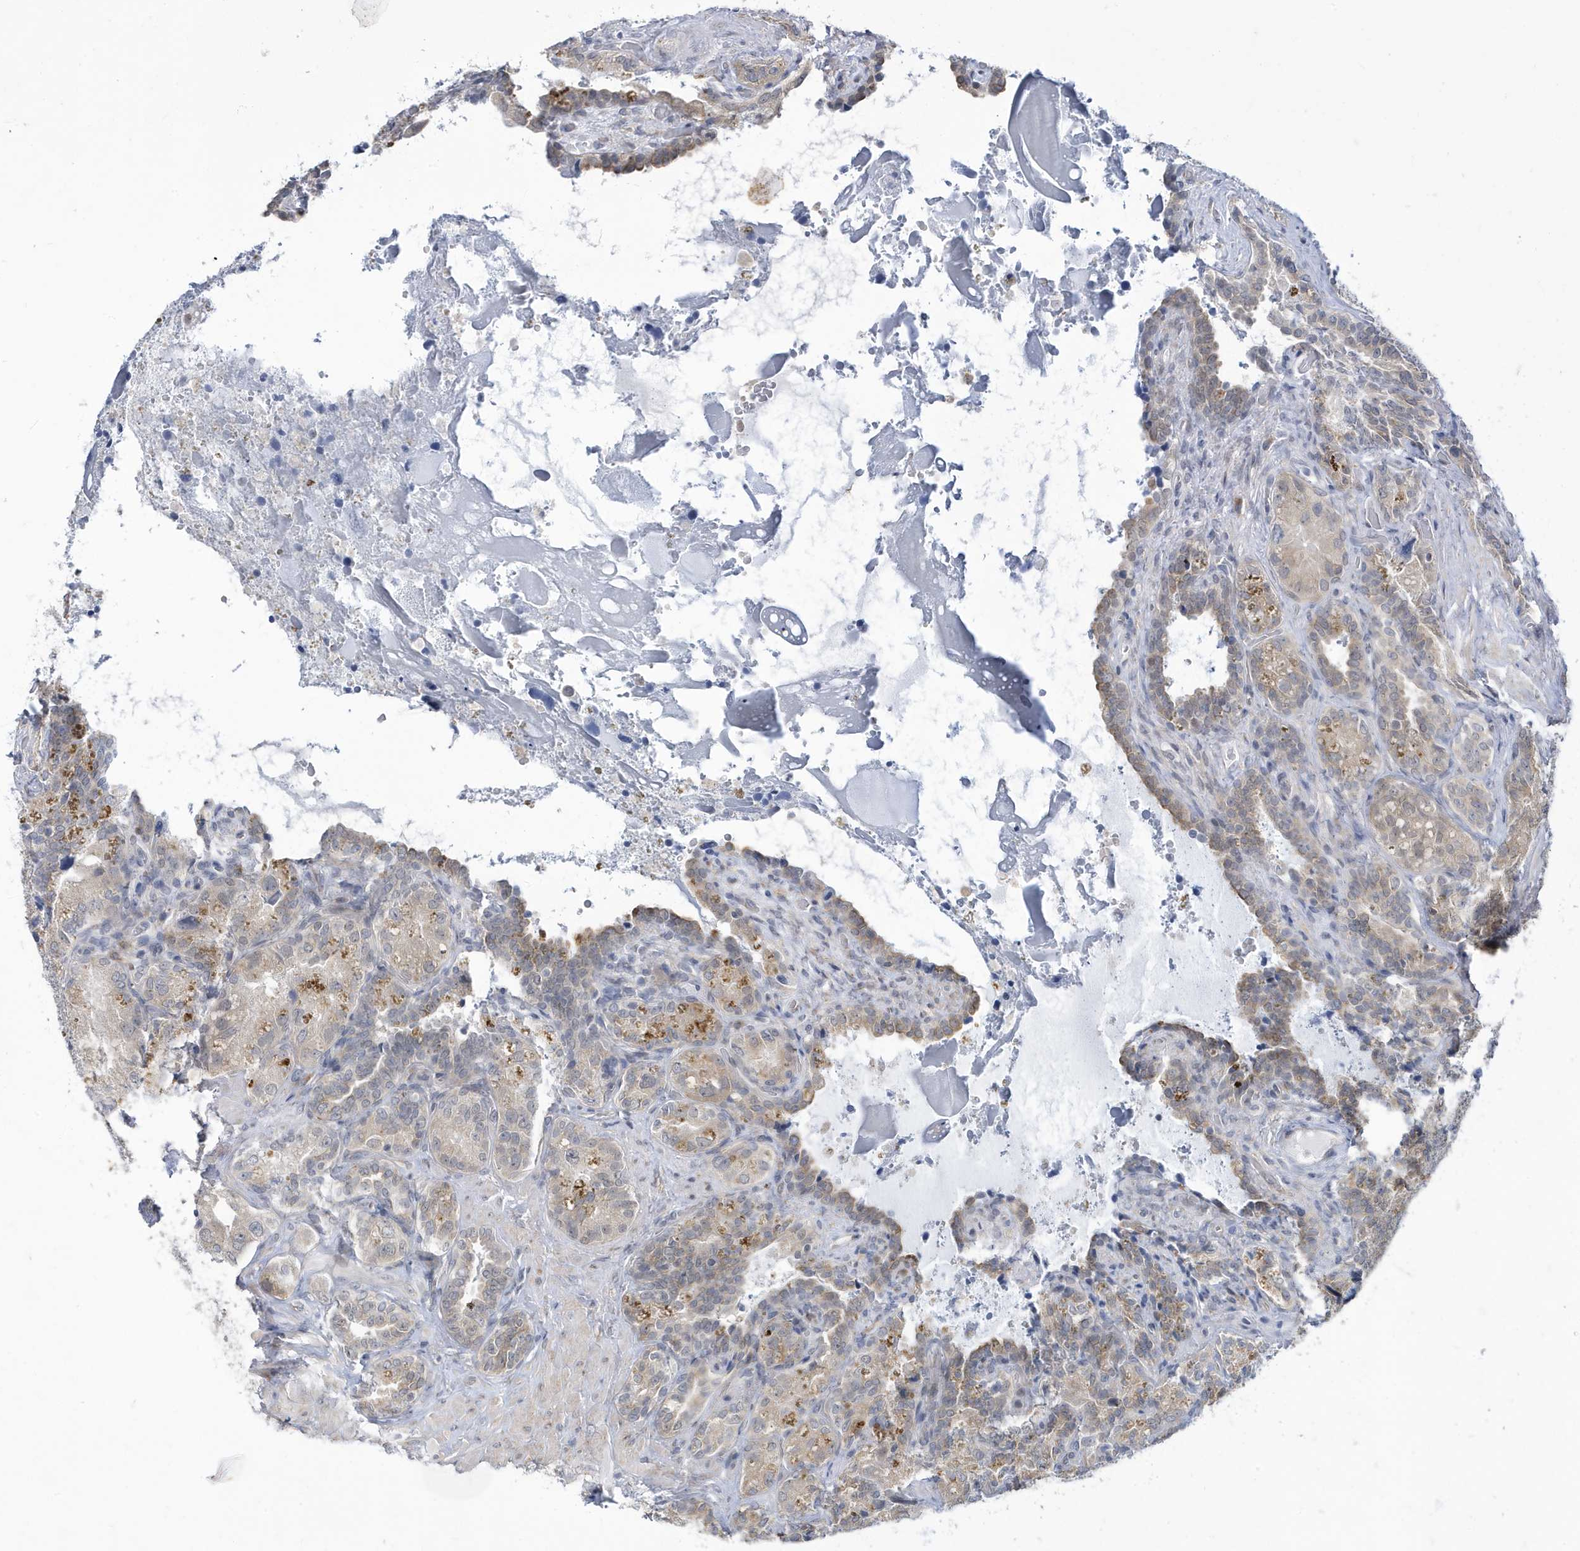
{"staining": {"intensity": "moderate", "quantity": "25%-75%", "location": "cytoplasmic/membranous,nuclear"}, "tissue": "seminal vesicle", "cell_type": "Glandular cells", "image_type": "normal", "snomed": [{"axis": "morphology", "description": "Normal tissue, NOS"}, {"axis": "topography", "description": "Seminal veicle"}, {"axis": "topography", "description": "Peripheral nerve tissue"}], "caption": "A high-resolution histopathology image shows immunohistochemistry staining of normal seminal vesicle, which exhibits moderate cytoplasmic/membranous,nuclear positivity in about 25%-75% of glandular cells. The protein is shown in brown color, while the nuclei are stained blue.", "gene": "ZNF654", "patient": {"sex": "male", "age": 67}}